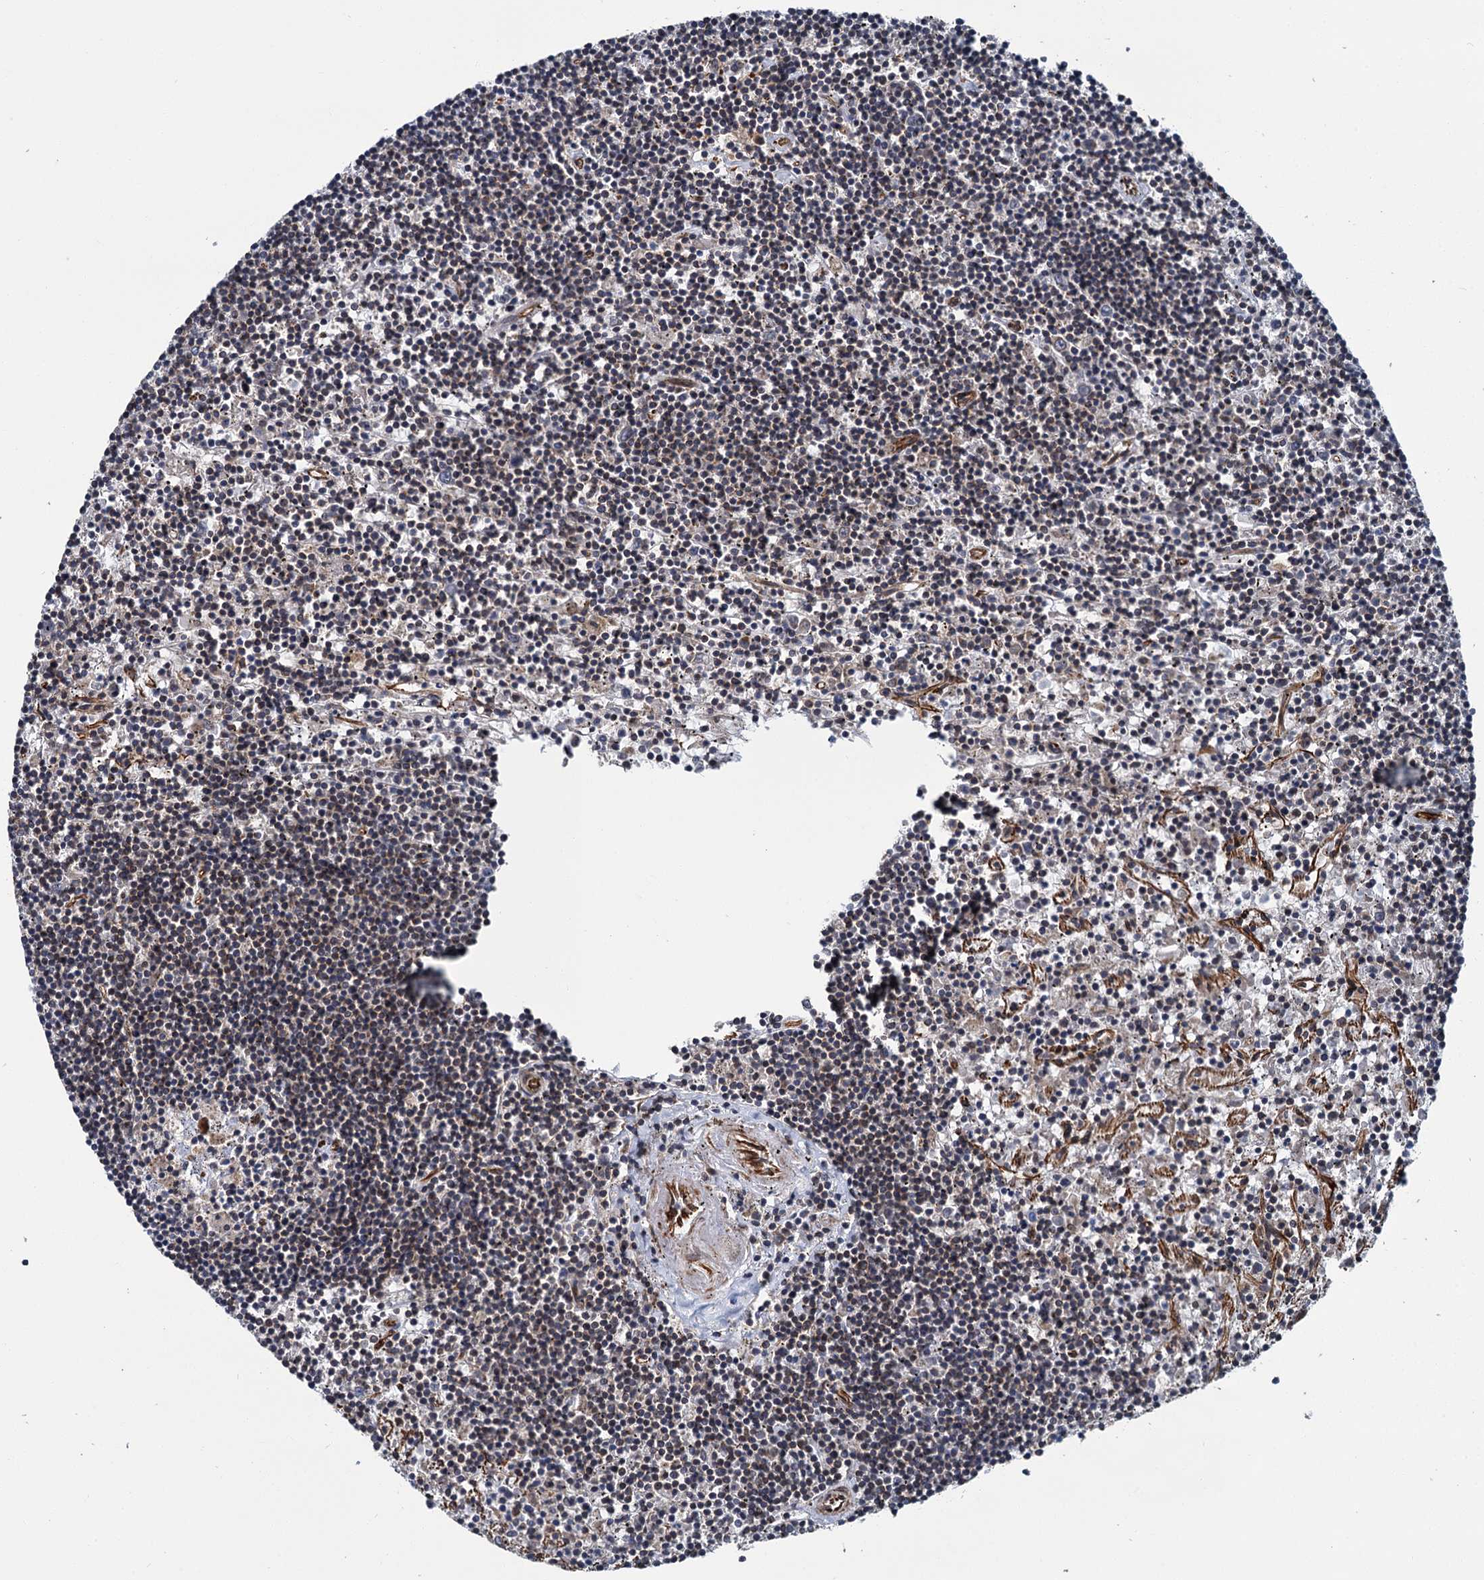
{"staining": {"intensity": "negative", "quantity": "none", "location": "none"}, "tissue": "lymphoma", "cell_type": "Tumor cells", "image_type": "cancer", "snomed": [{"axis": "morphology", "description": "Malignant lymphoma, non-Hodgkin's type, Low grade"}, {"axis": "topography", "description": "Spleen"}], "caption": "A high-resolution micrograph shows immunohistochemistry staining of low-grade malignant lymphoma, non-Hodgkin's type, which demonstrates no significant staining in tumor cells. (Immunohistochemistry (ihc), brightfield microscopy, high magnification).", "gene": "ZFYVE19", "patient": {"sex": "male", "age": 76}}